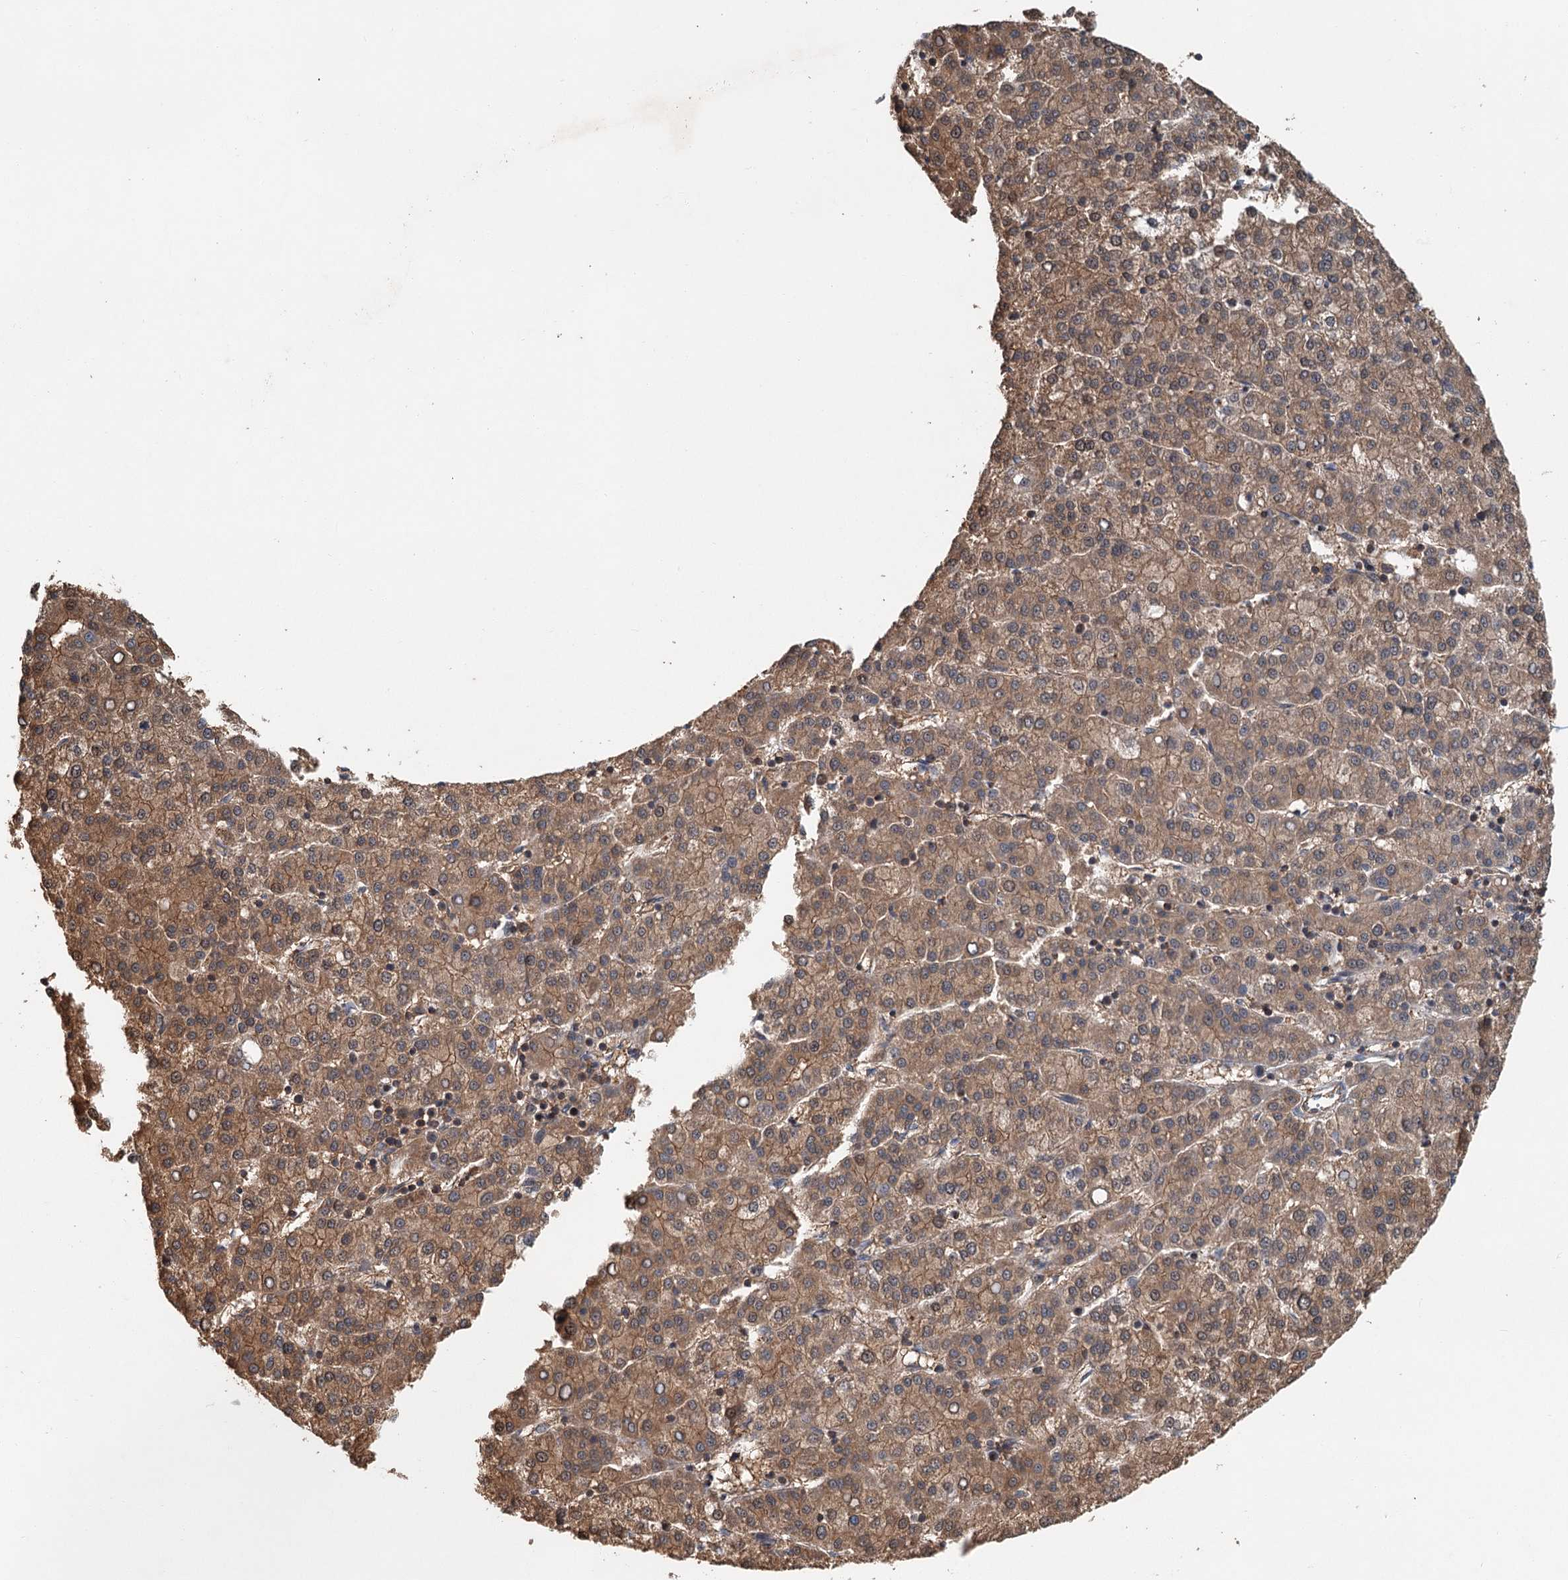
{"staining": {"intensity": "moderate", "quantity": ">75%", "location": "cytoplasmic/membranous"}, "tissue": "liver cancer", "cell_type": "Tumor cells", "image_type": "cancer", "snomed": [{"axis": "morphology", "description": "Carcinoma, Hepatocellular, NOS"}, {"axis": "topography", "description": "Liver"}], "caption": "There is medium levels of moderate cytoplasmic/membranous expression in tumor cells of liver cancer (hepatocellular carcinoma), as demonstrated by immunohistochemical staining (brown color).", "gene": "ZNF527", "patient": {"sex": "female", "age": 58}}